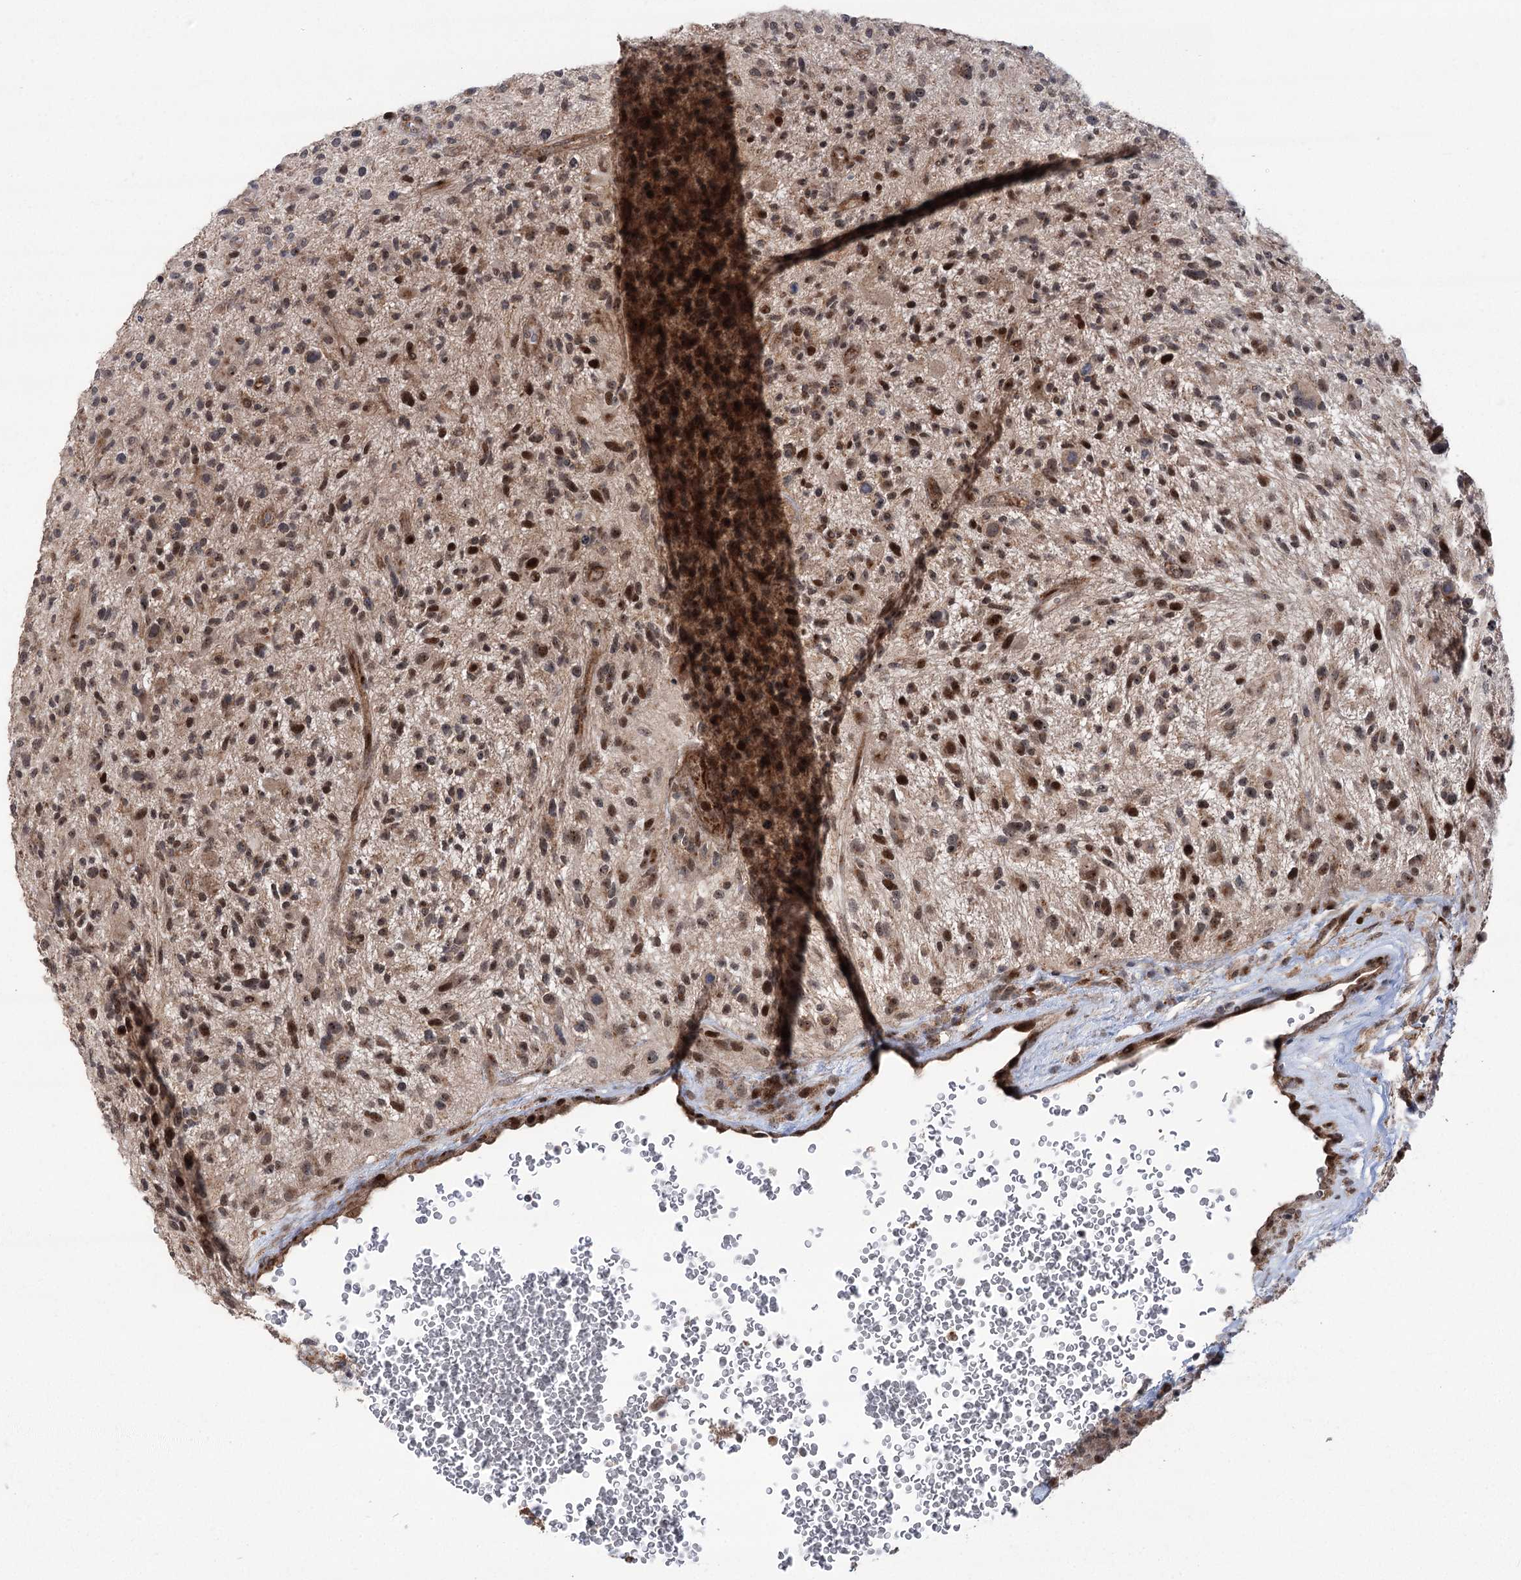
{"staining": {"intensity": "moderate", "quantity": ">75%", "location": "nuclear"}, "tissue": "glioma", "cell_type": "Tumor cells", "image_type": "cancer", "snomed": [{"axis": "morphology", "description": "Glioma, malignant, High grade"}, {"axis": "topography", "description": "Brain"}], "caption": "The image exhibits a brown stain indicating the presence of a protein in the nuclear of tumor cells in glioma.", "gene": "PARM1", "patient": {"sex": "male", "age": 47}}